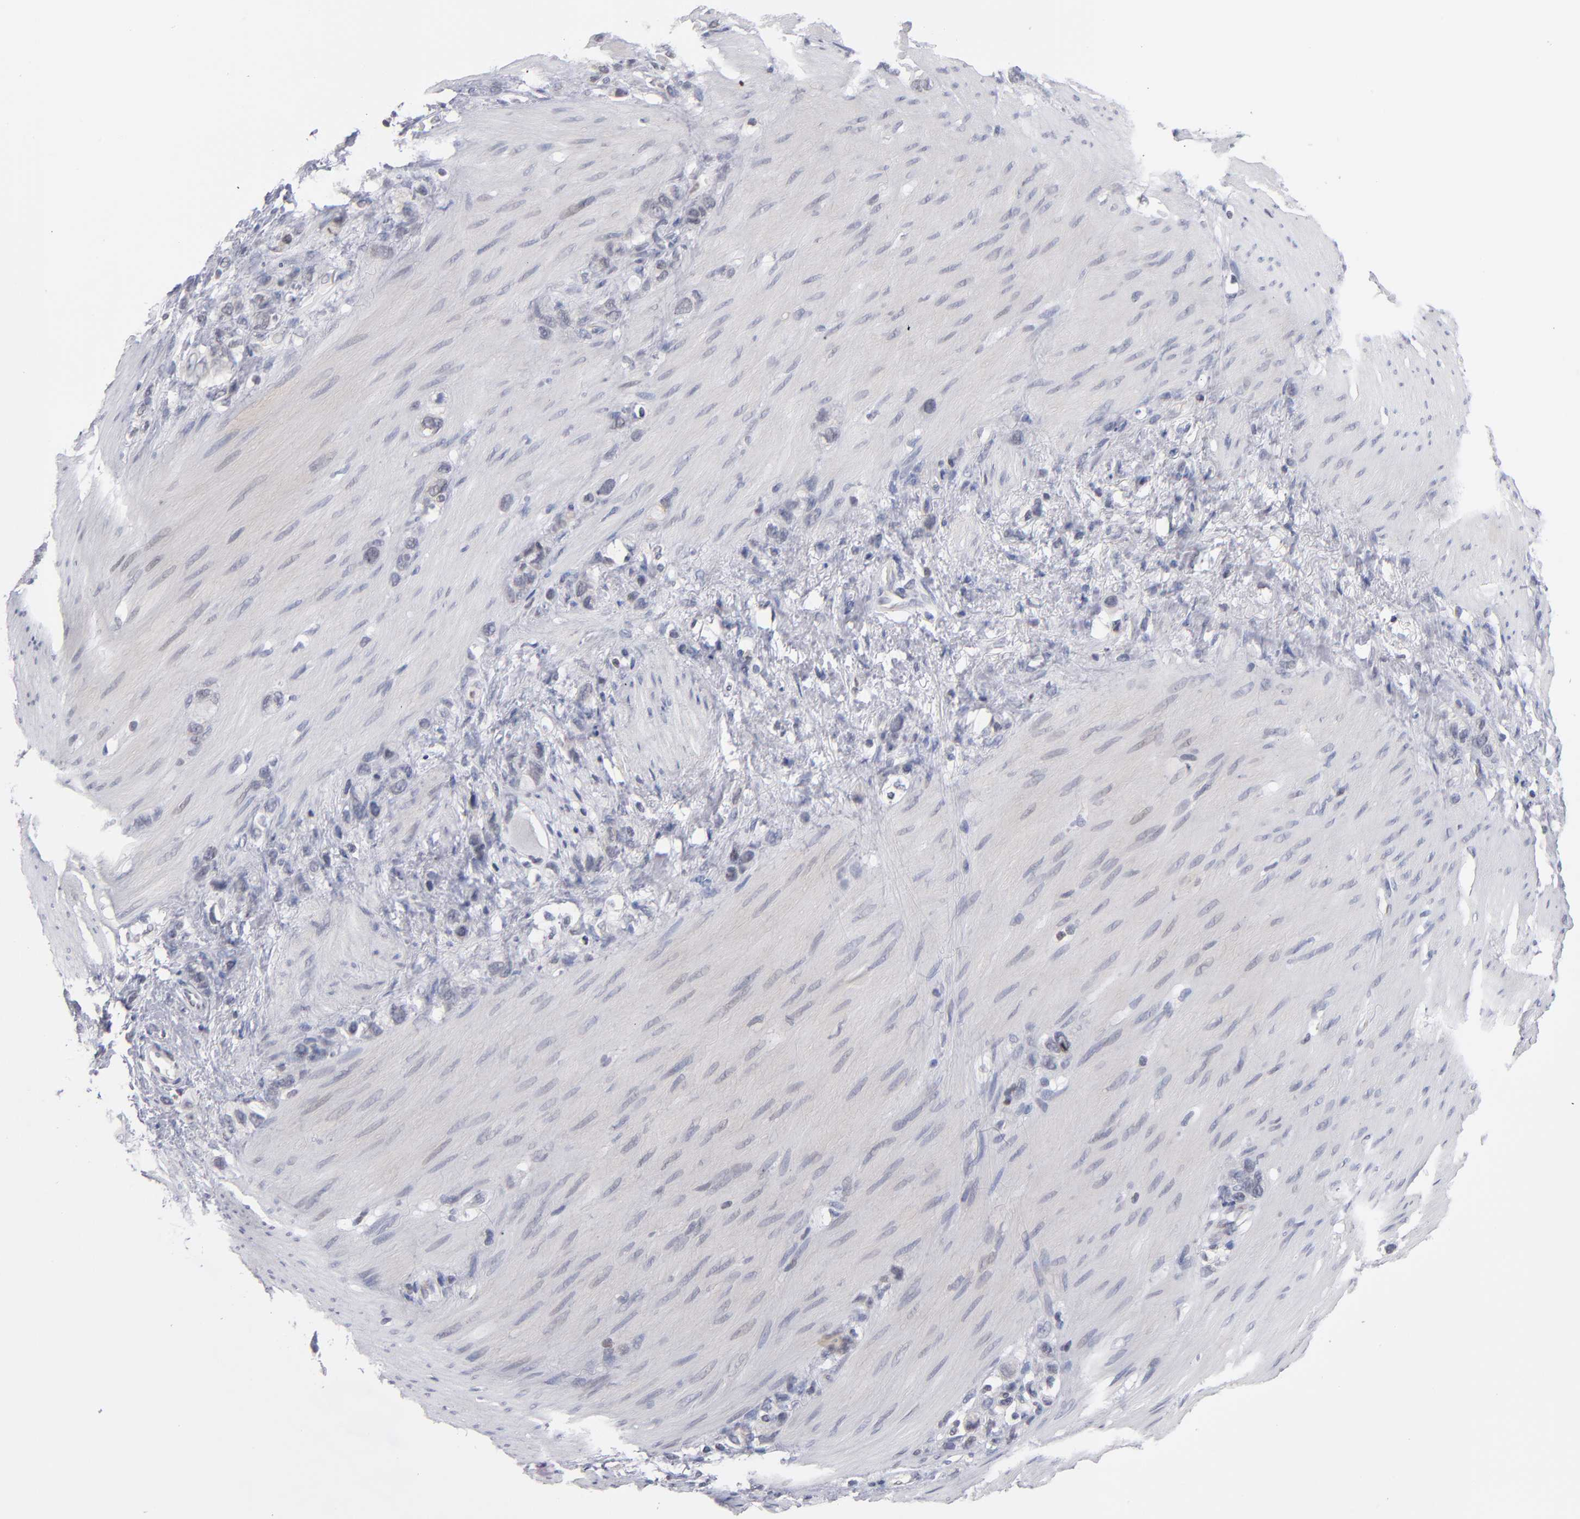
{"staining": {"intensity": "negative", "quantity": "none", "location": "none"}, "tissue": "stomach cancer", "cell_type": "Tumor cells", "image_type": "cancer", "snomed": [{"axis": "morphology", "description": "Normal tissue, NOS"}, {"axis": "morphology", "description": "Adenocarcinoma, NOS"}, {"axis": "morphology", "description": "Adenocarcinoma, High grade"}, {"axis": "topography", "description": "Stomach, upper"}, {"axis": "topography", "description": "Stomach"}], "caption": "Photomicrograph shows no protein staining in tumor cells of stomach high-grade adenocarcinoma tissue.", "gene": "ODF2", "patient": {"sex": "female", "age": 65}}